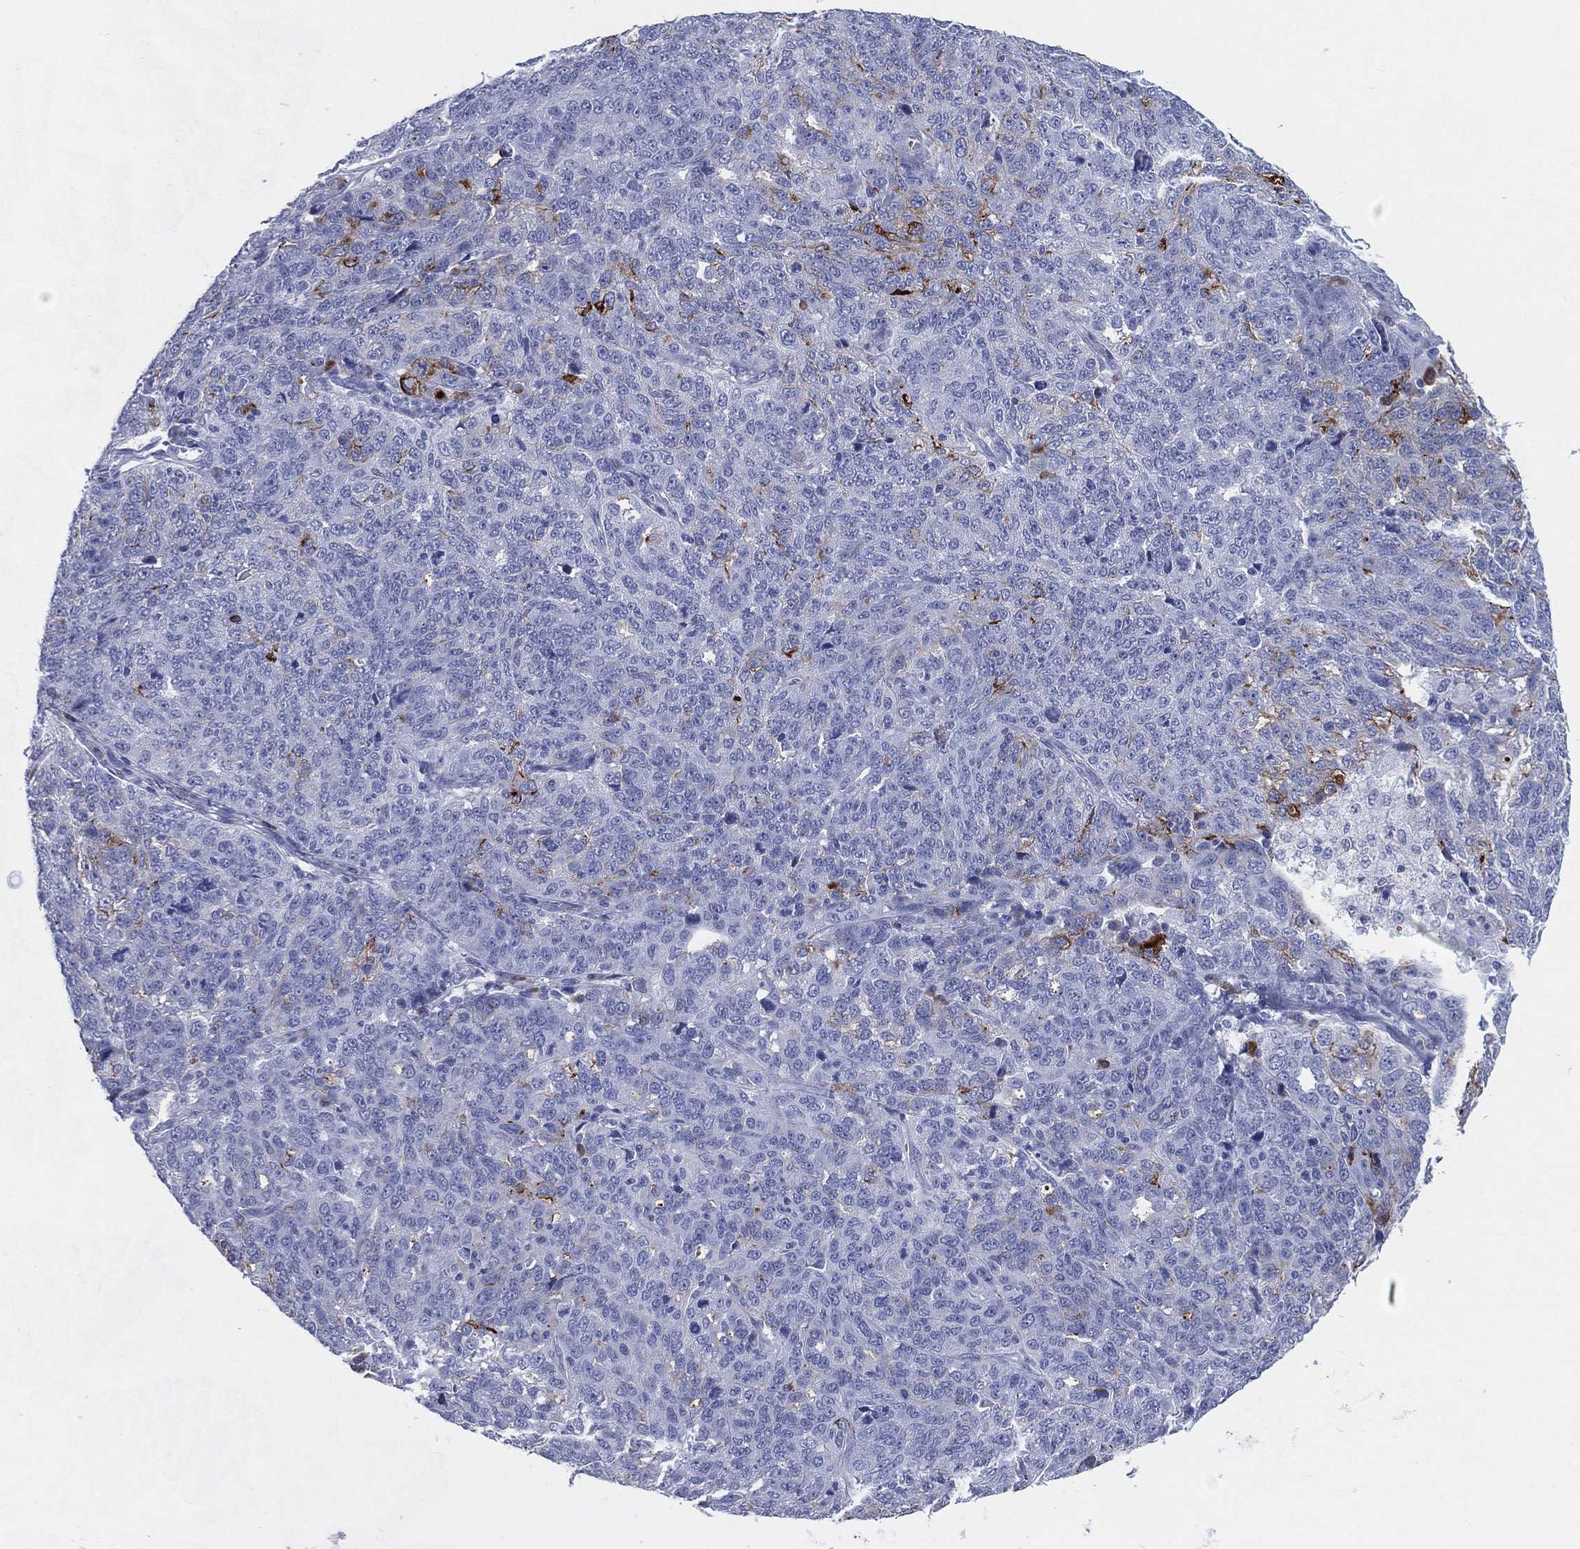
{"staining": {"intensity": "negative", "quantity": "none", "location": "none"}, "tissue": "ovarian cancer", "cell_type": "Tumor cells", "image_type": "cancer", "snomed": [{"axis": "morphology", "description": "Cystadenocarcinoma, serous, NOS"}, {"axis": "topography", "description": "Ovary"}], "caption": "The image reveals no significant expression in tumor cells of ovarian serous cystadenocarcinoma.", "gene": "CD79A", "patient": {"sex": "female", "age": 71}}